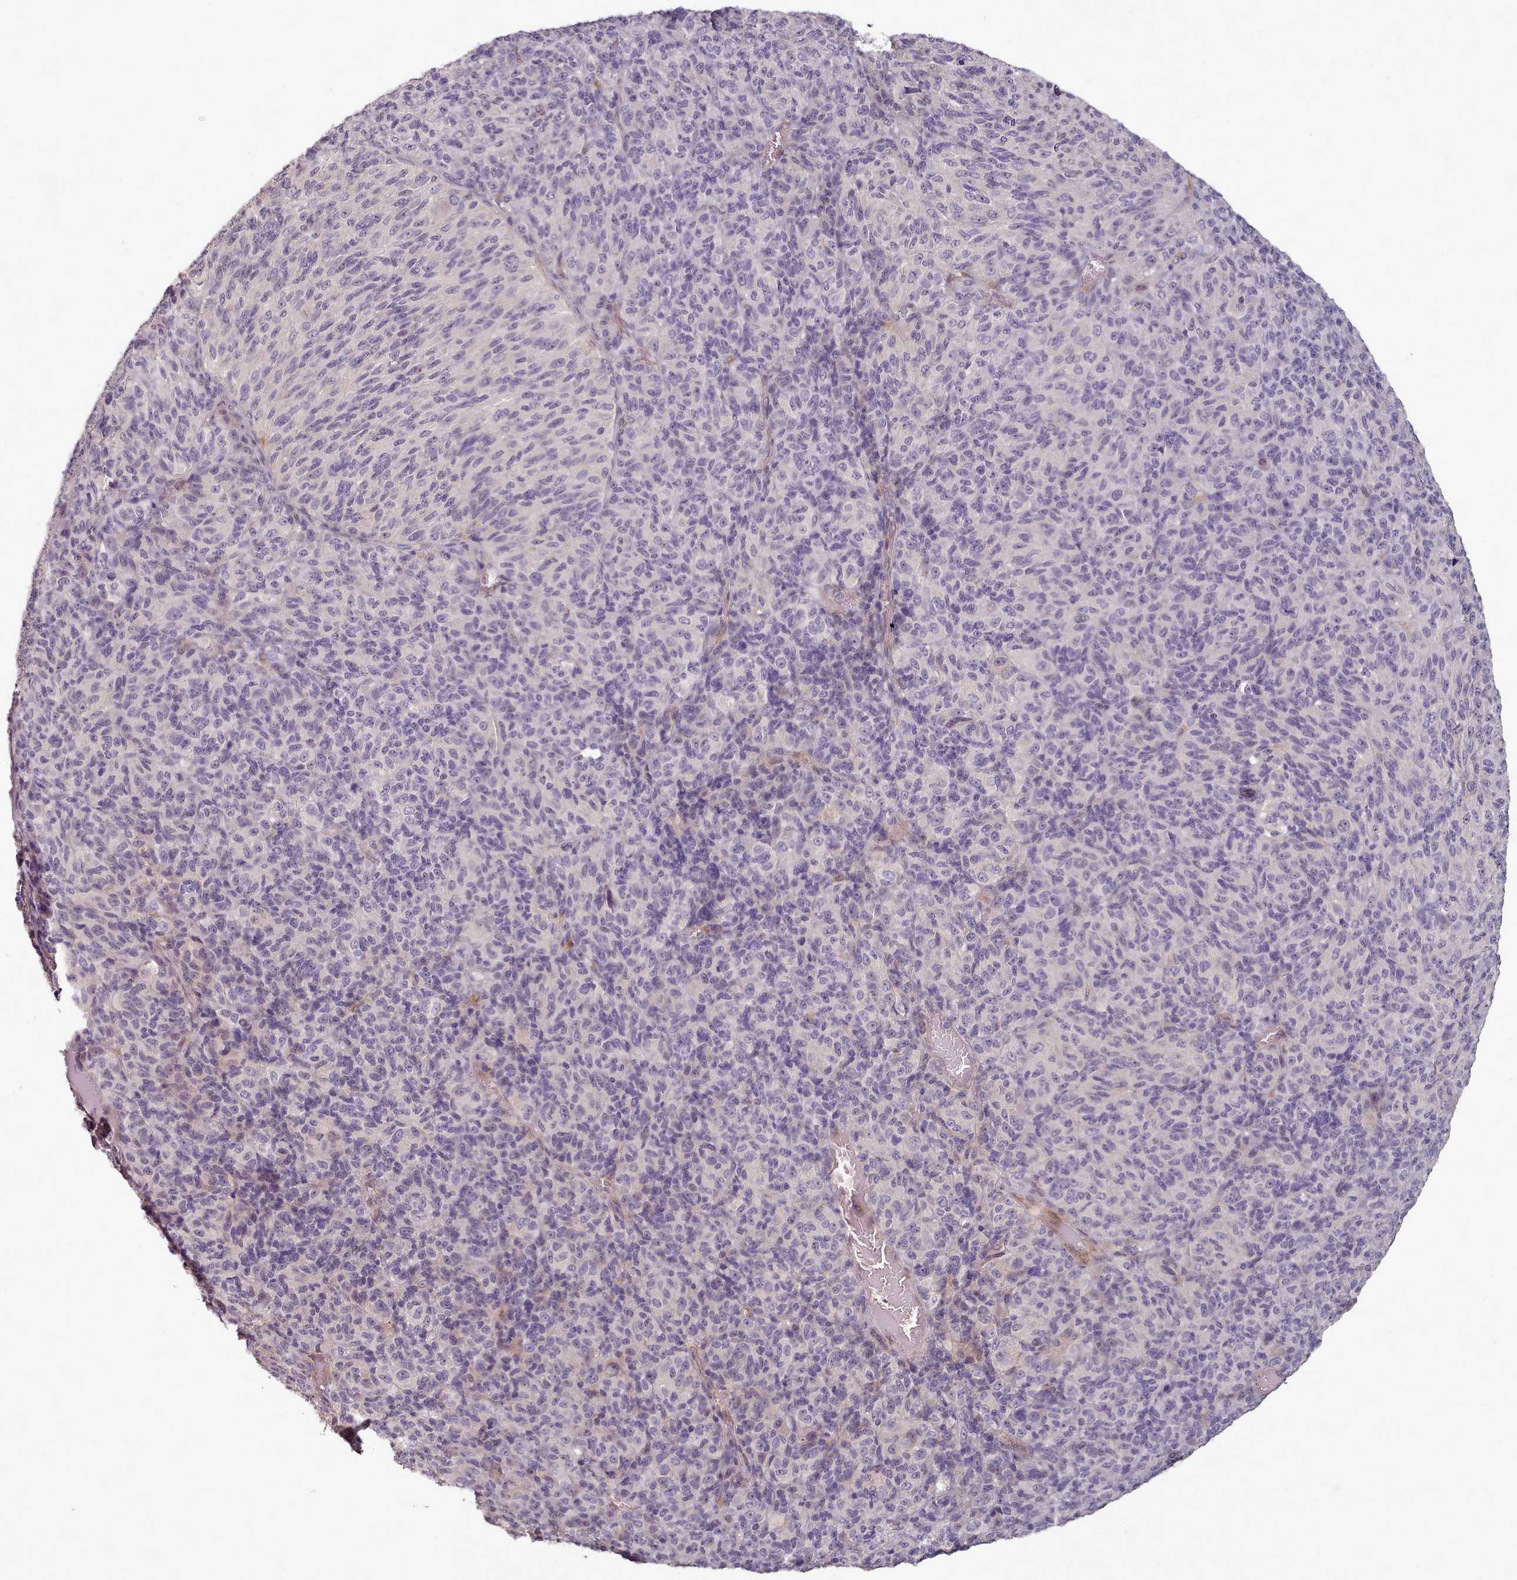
{"staining": {"intensity": "negative", "quantity": "none", "location": "none"}, "tissue": "melanoma", "cell_type": "Tumor cells", "image_type": "cancer", "snomed": [{"axis": "morphology", "description": "Malignant melanoma, Metastatic site"}, {"axis": "topography", "description": "Brain"}], "caption": "High magnification brightfield microscopy of malignant melanoma (metastatic site) stained with DAB (brown) and counterstained with hematoxylin (blue): tumor cells show no significant staining.", "gene": "C1QTNF5", "patient": {"sex": "female", "age": 56}}